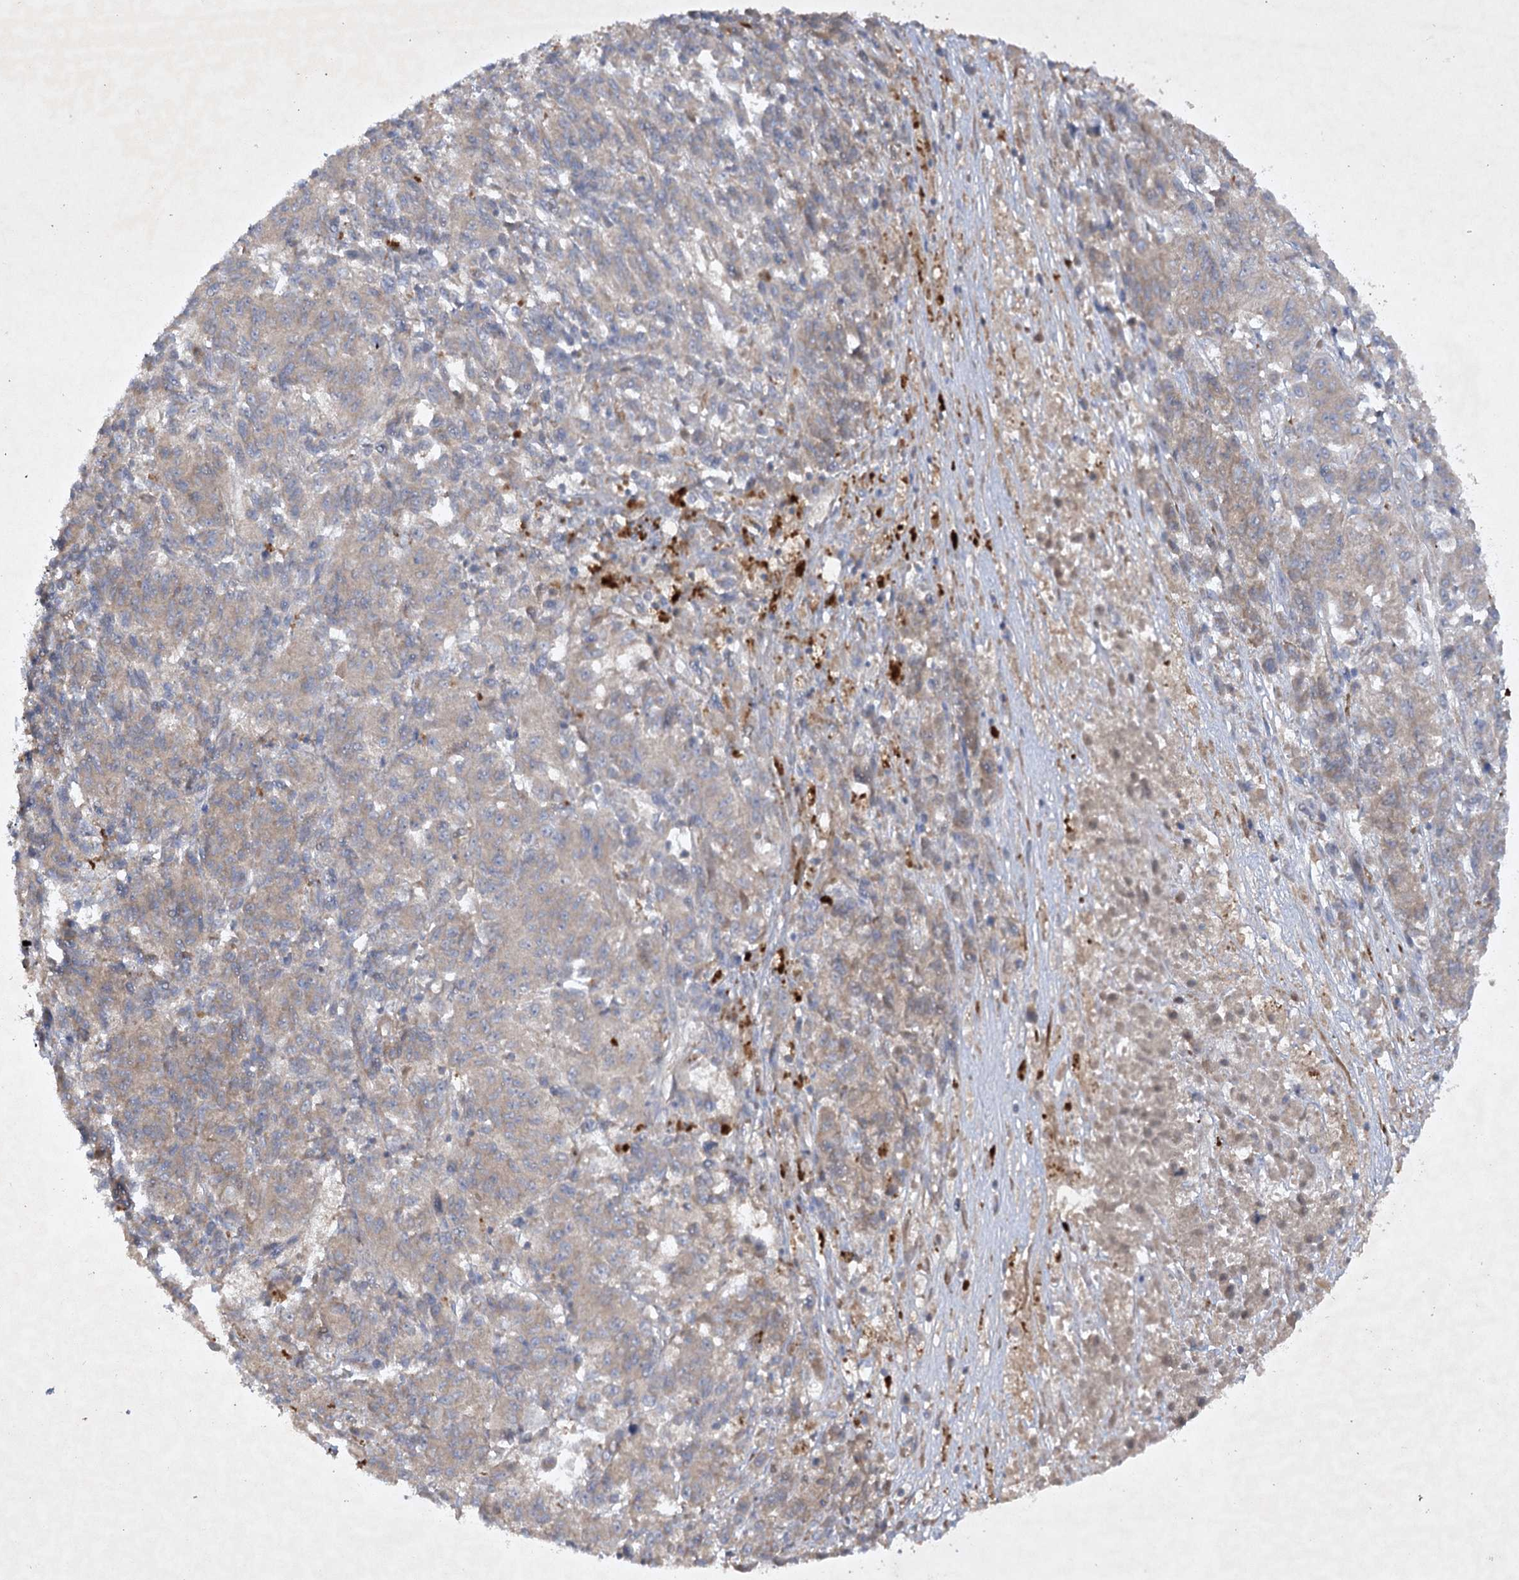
{"staining": {"intensity": "weak", "quantity": ">75%", "location": "cytoplasmic/membranous"}, "tissue": "melanoma", "cell_type": "Tumor cells", "image_type": "cancer", "snomed": [{"axis": "morphology", "description": "Malignant melanoma, Metastatic site"}, {"axis": "topography", "description": "Lung"}], "caption": "A brown stain highlights weak cytoplasmic/membranous staining of a protein in malignant melanoma (metastatic site) tumor cells.", "gene": "TRAF3IP1", "patient": {"sex": "male", "age": 64}}